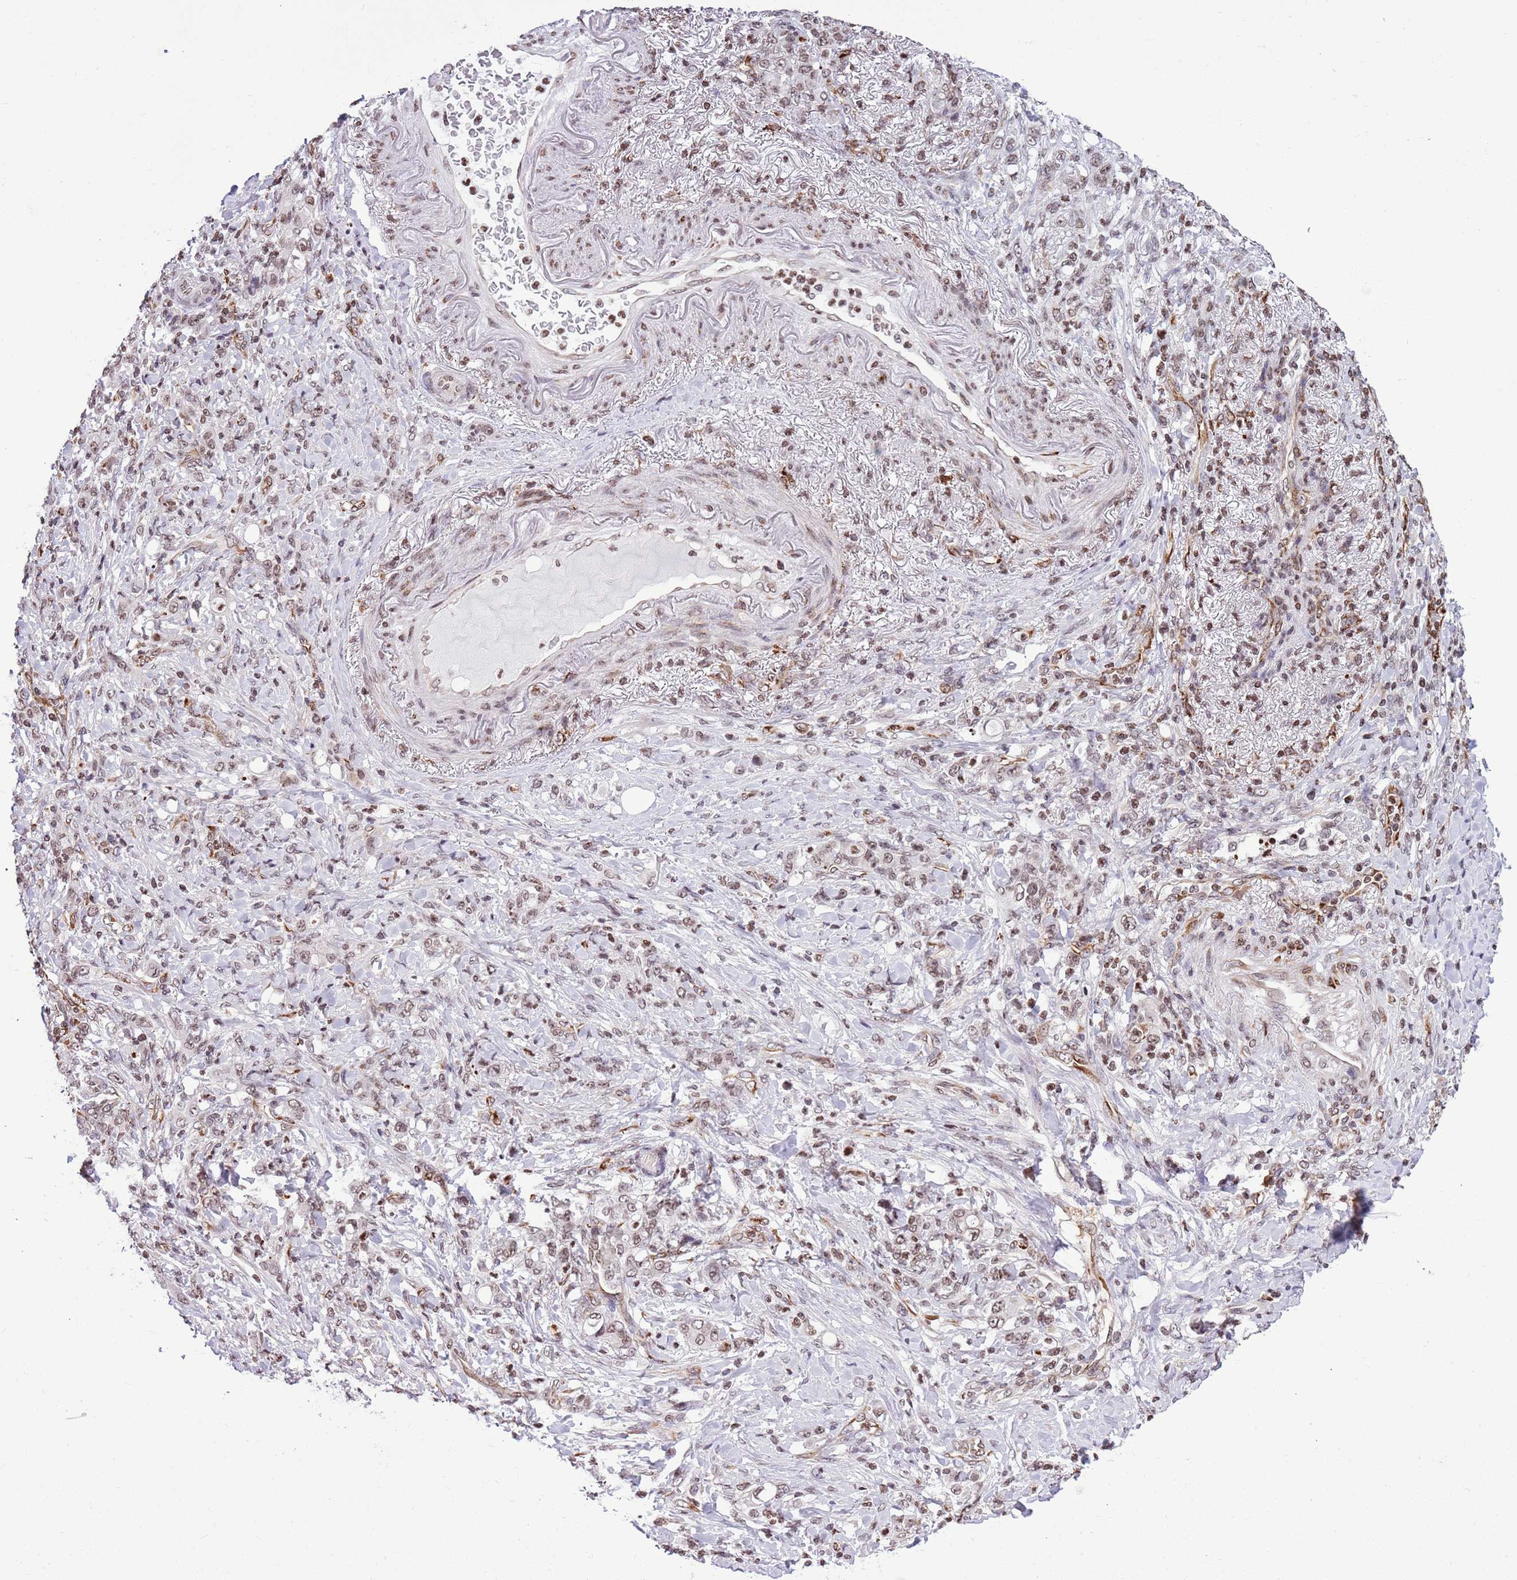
{"staining": {"intensity": "weak", "quantity": ">75%", "location": "nuclear"}, "tissue": "stomach cancer", "cell_type": "Tumor cells", "image_type": "cancer", "snomed": [{"axis": "morphology", "description": "Normal tissue, NOS"}, {"axis": "morphology", "description": "Adenocarcinoma, NOS"}, {"axis": "topography", "description": "Stomach"}], "caption": "Immunohistochemistry image of neoplastic tissue: human stomach adenocarcinoma stained using immunohistochemistry reveals low levels of weak protein expression localized specifically in the nuclear of tumor cells, appearing as a nuclear brown color.", "gene": "NRIP1", "patient": {"sex": "female", "age": 79}}